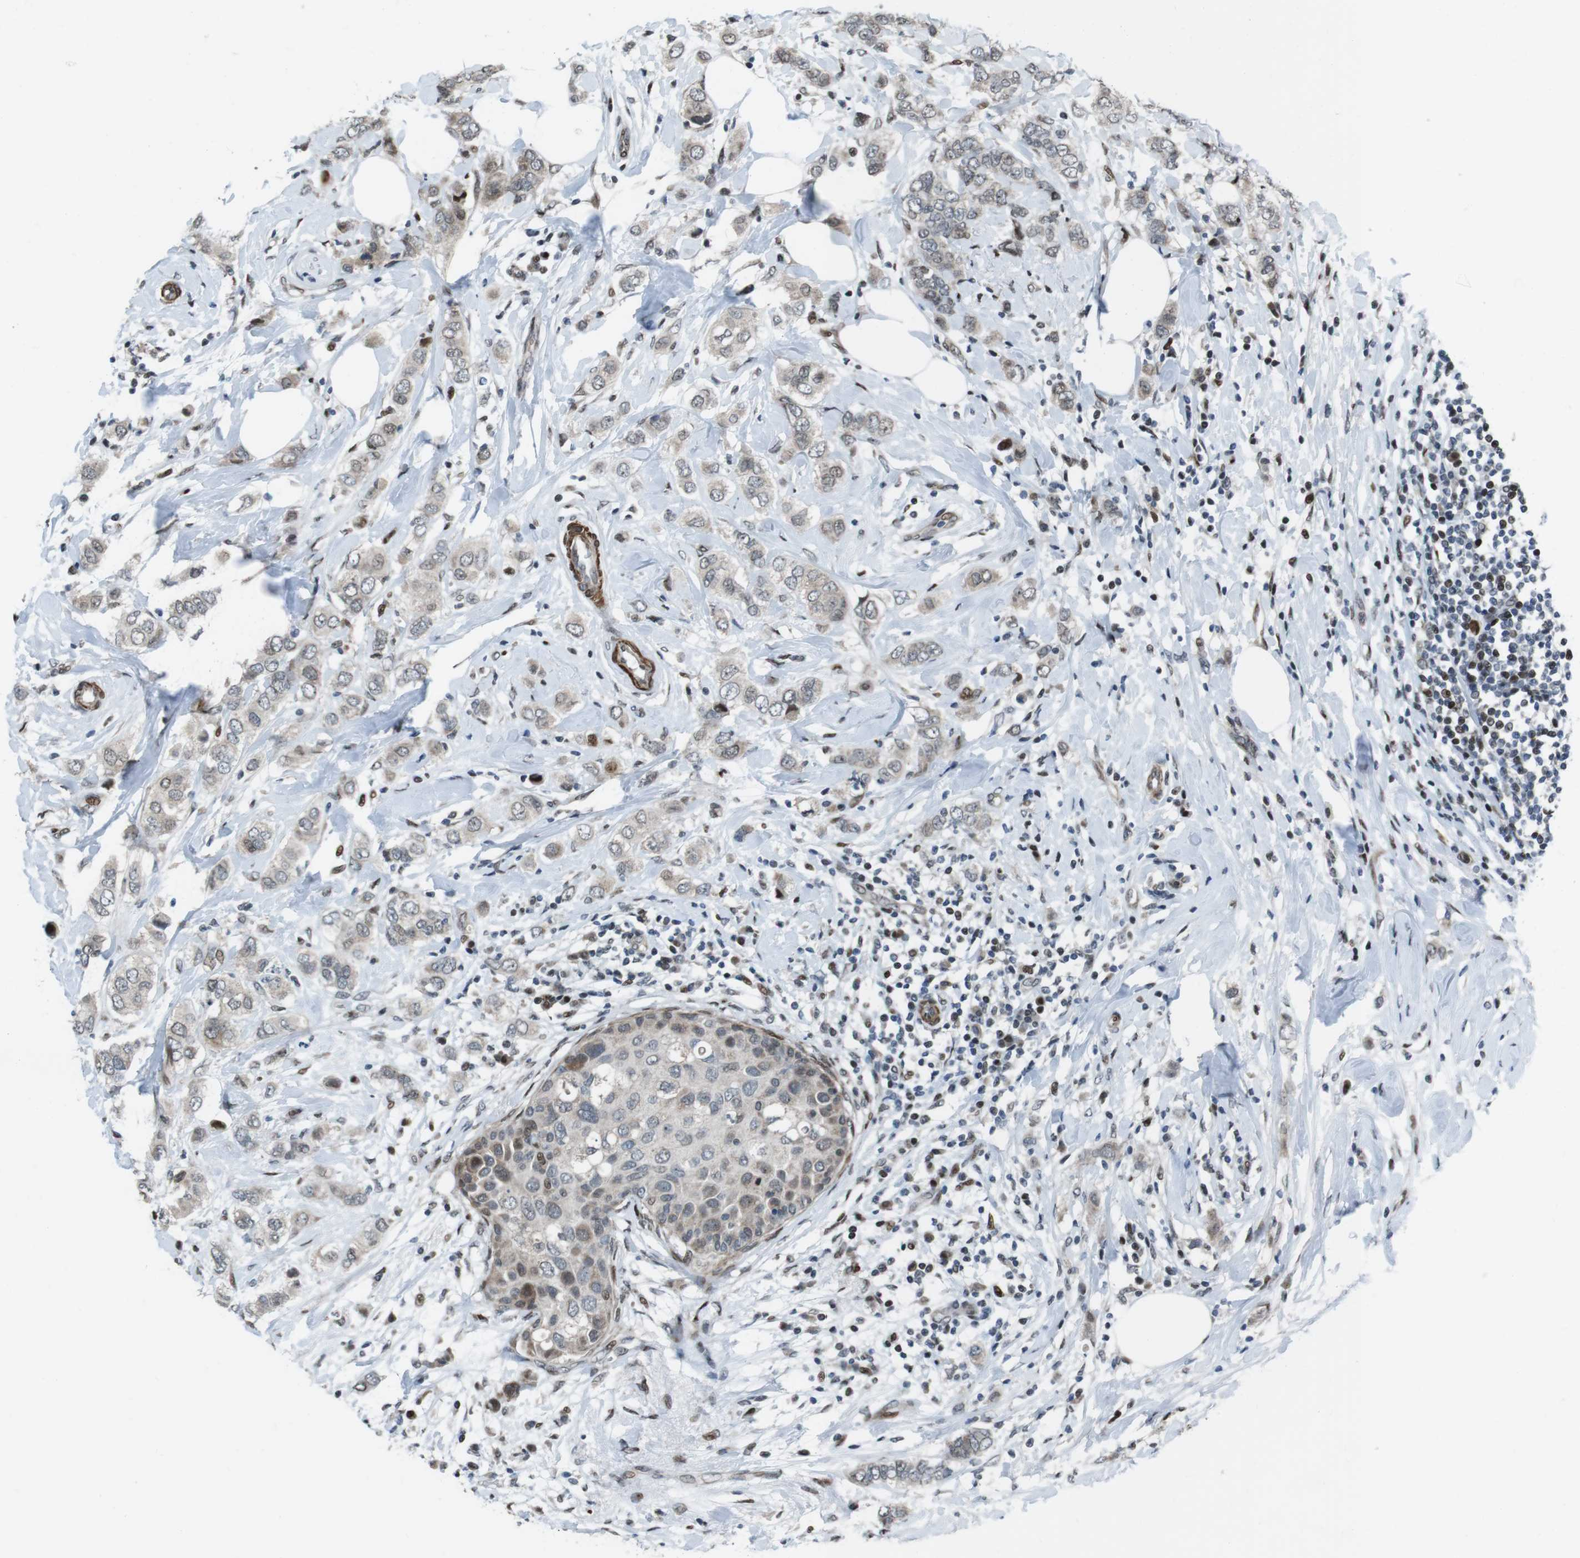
{"staining": {"intensity": "moderate", "quantity": "<25%", "location": "cytoplasmic/membranous,nuclear"}, "tissue": "breast cancer", "cell_type": "Tumor cells", "image_type": "cancer", "snomed": [{"axis": "morphology", "description": "Duct carcinoma"}, {"axis": "topography", "description": "Breast"}], "caption": "Brown immunohistochemical staining in breast infiltrating ductal carcinoma shows moderate cytoplasmic/membranous and nuclear expression in approximately <25% of tumor cells.", "gene": "PBRM1", "patient": {"sex": "female", "age": 50}}